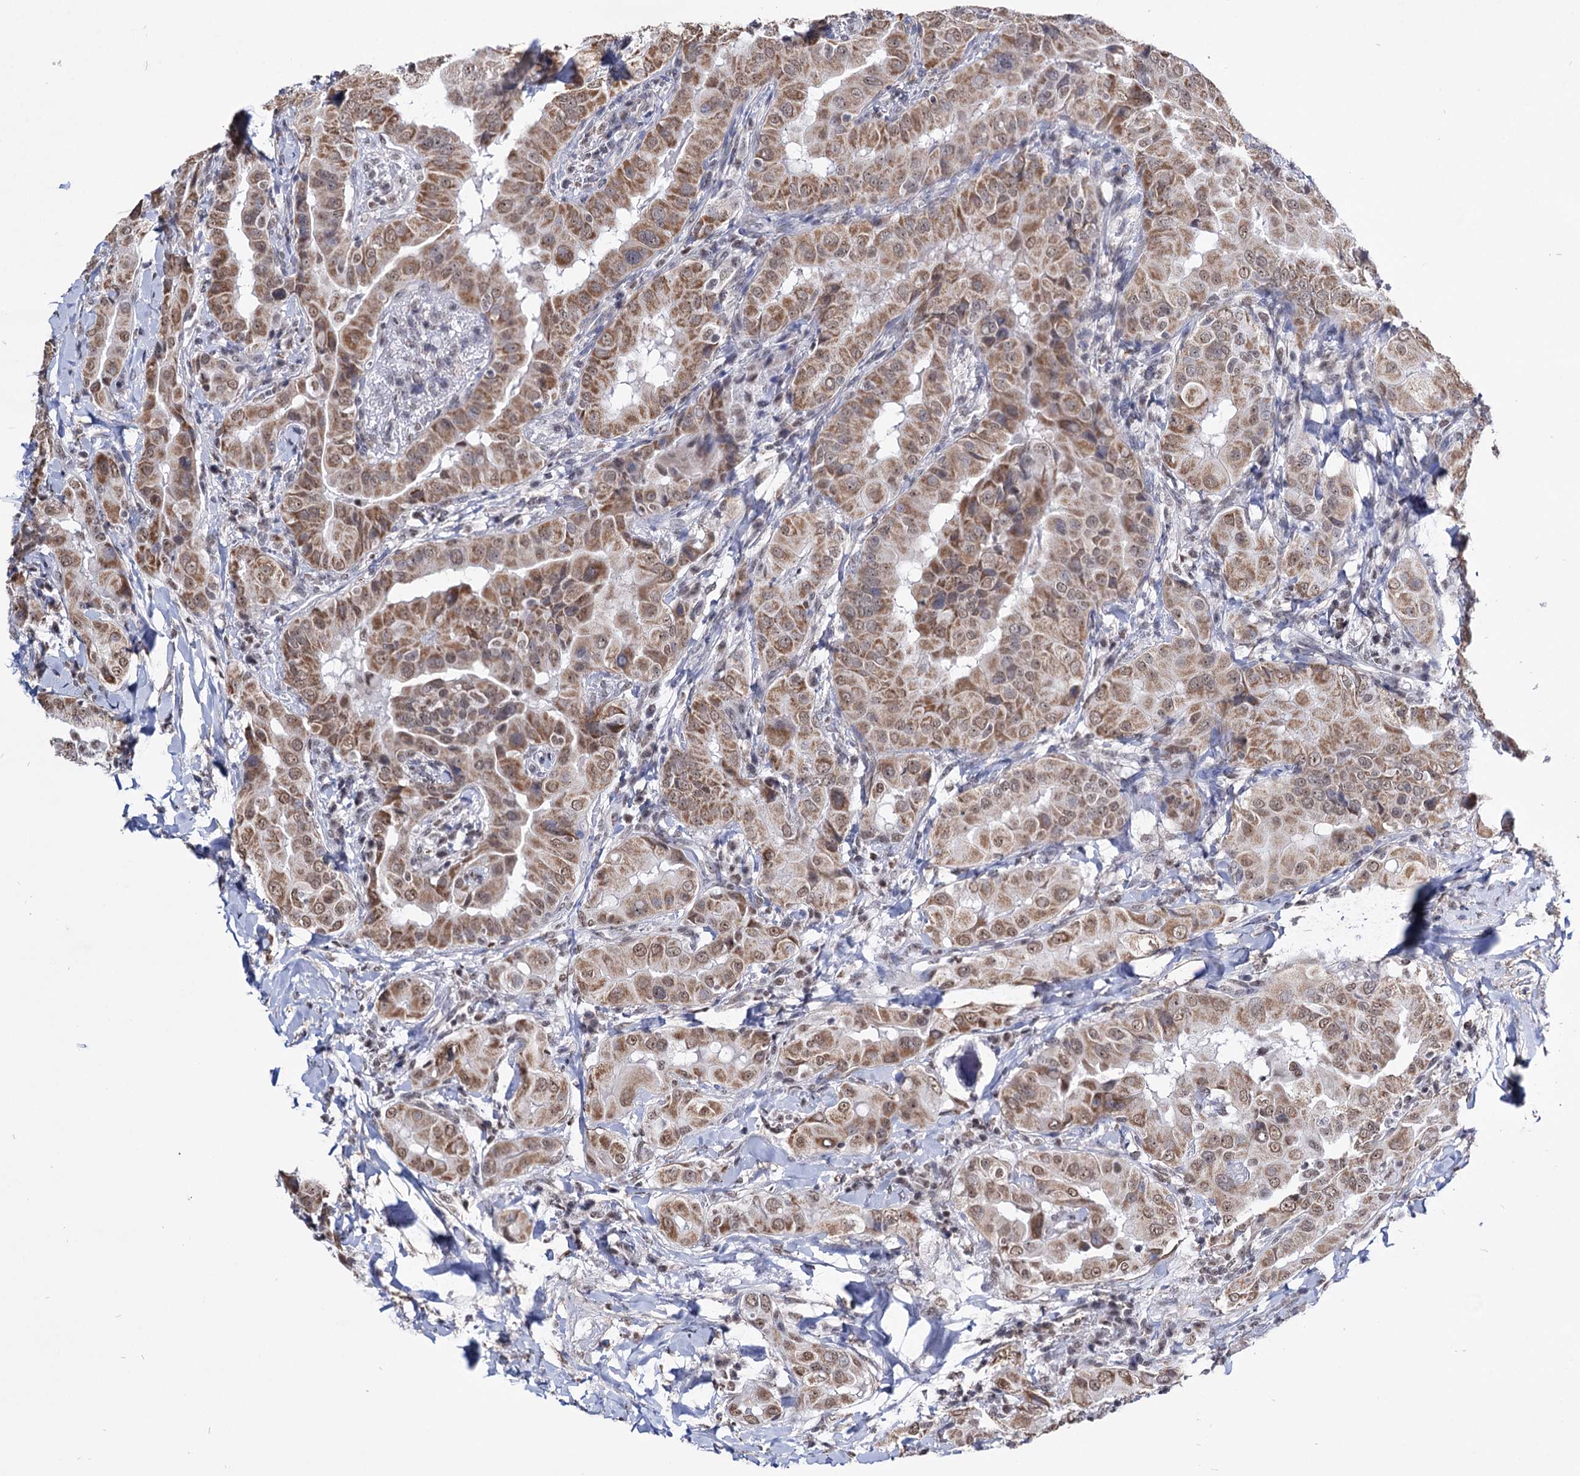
{"staining": {"intensity": "moderate", "quantity": ">75%", "location": "cytoplasmic/membranous,nuclear"}, "tissue": "thyroid cancer", "cell_type": "Tumor cells", "image_type": "cancer", "snomed": [{"axis": "morphology", "description": "Papillary adenocarcinoma, NOS"}, {"axis": "topography", "description": "Thyroid gland"}], "caption": "Brown immunohistochemical staining in papillary adenocarcinoma (thyroid) demonstrates moderate cytoplasmic/membranous and nuclear staining in about >75% of tumor cells.", "gene": "ABHD10", "patient": {"sex": "male", "age": 33}}